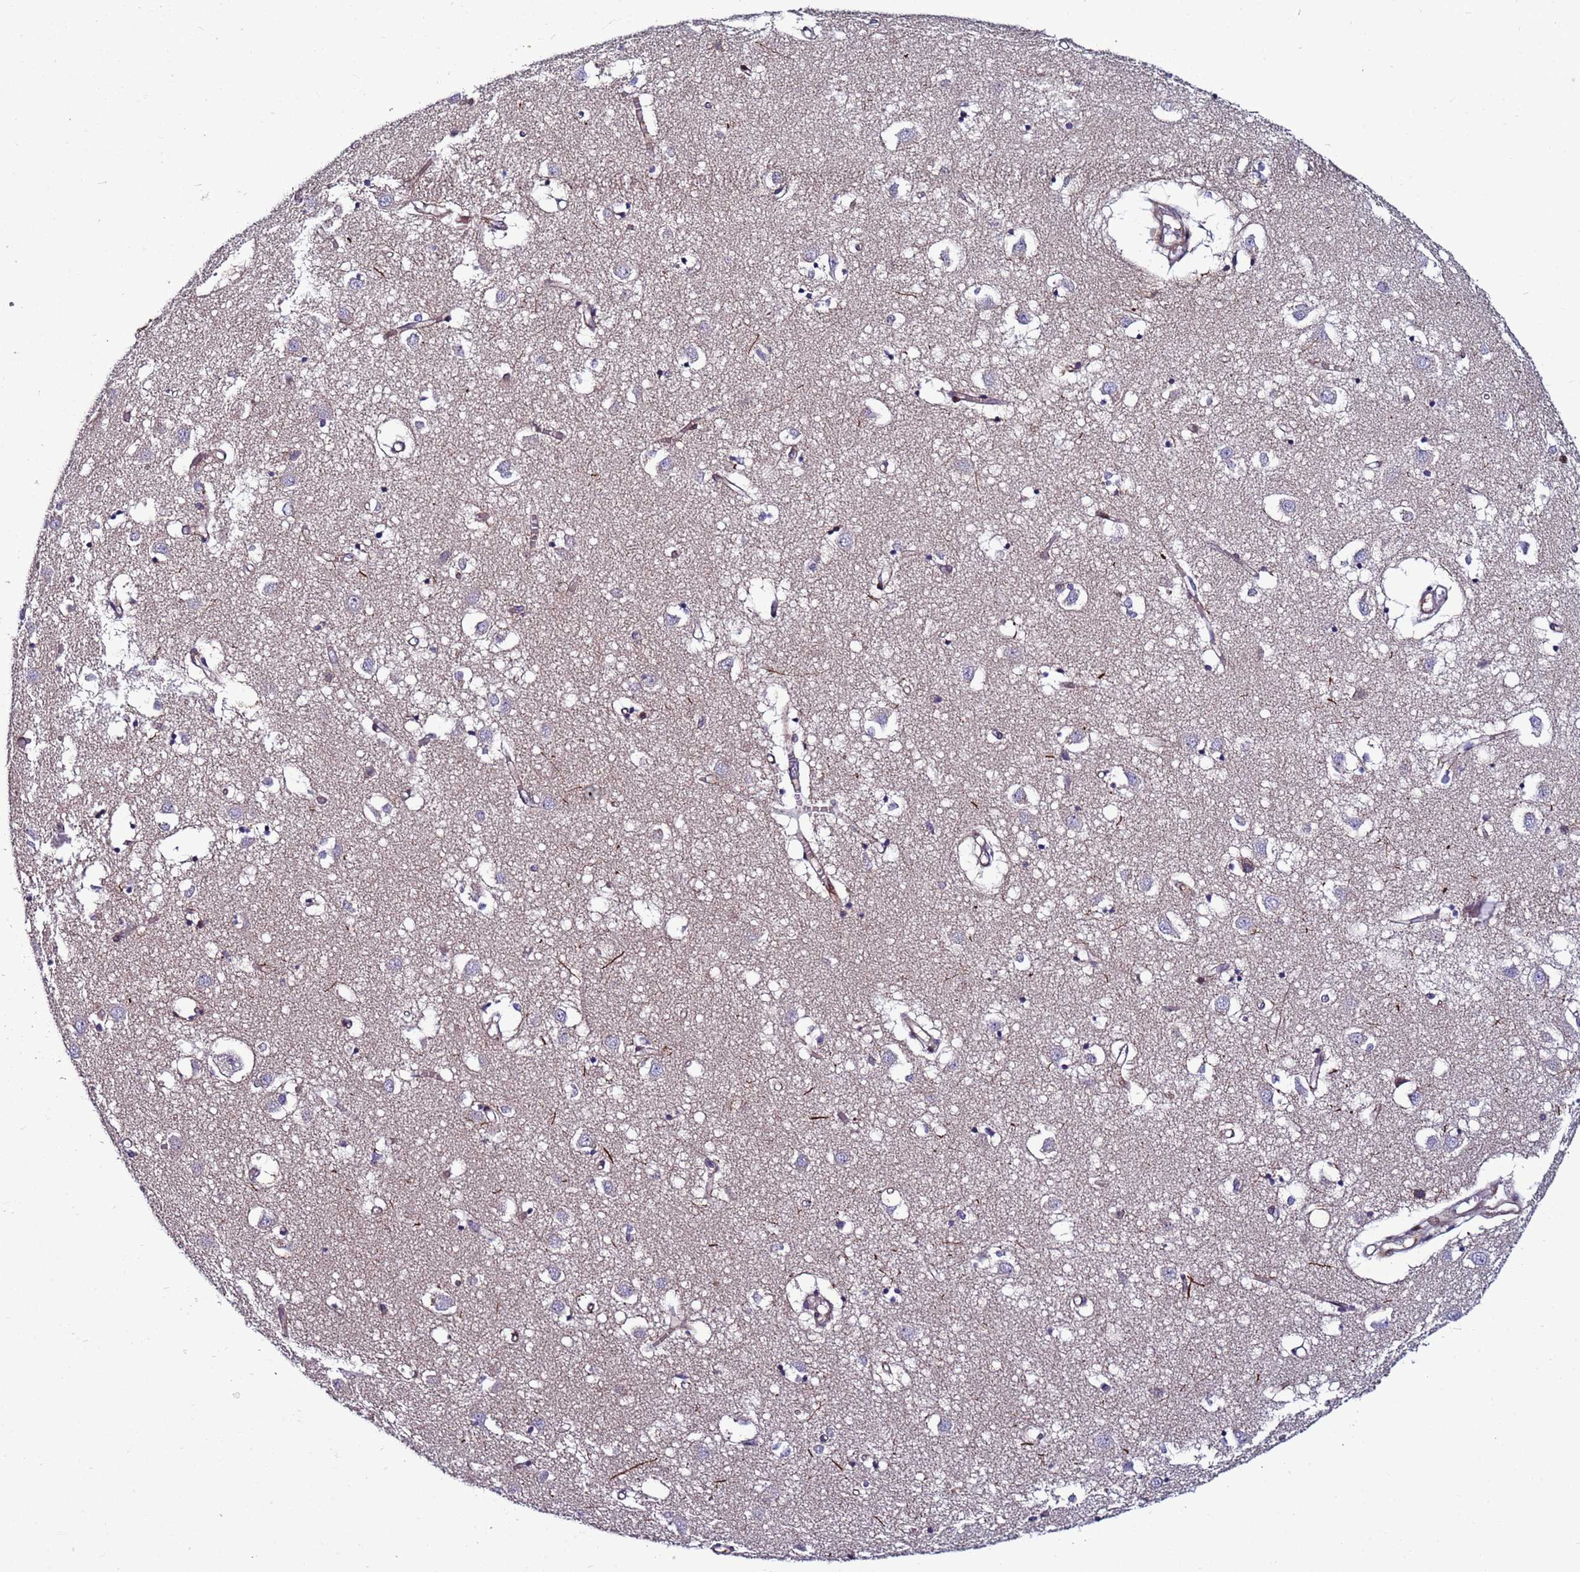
{"staining": {"intensity": "weak", "quantity": "<25%", "location": "cytoplasmic/membranous"}, "tissue": "caudate", "cell_type": "Glial cells", "image_type": "normal", "snomed": [{"axis": "morphology", "description": "Normal tissue, NOS"}, {"axis": "topography", "description": "Lateral ventricle wall"}], "caption": "IHC image of benign caudate stained for a protein (brown), which displays no positivity in glial cells.", "gene": "WBP11", "patient": {"sex": "male", "age": 70}}